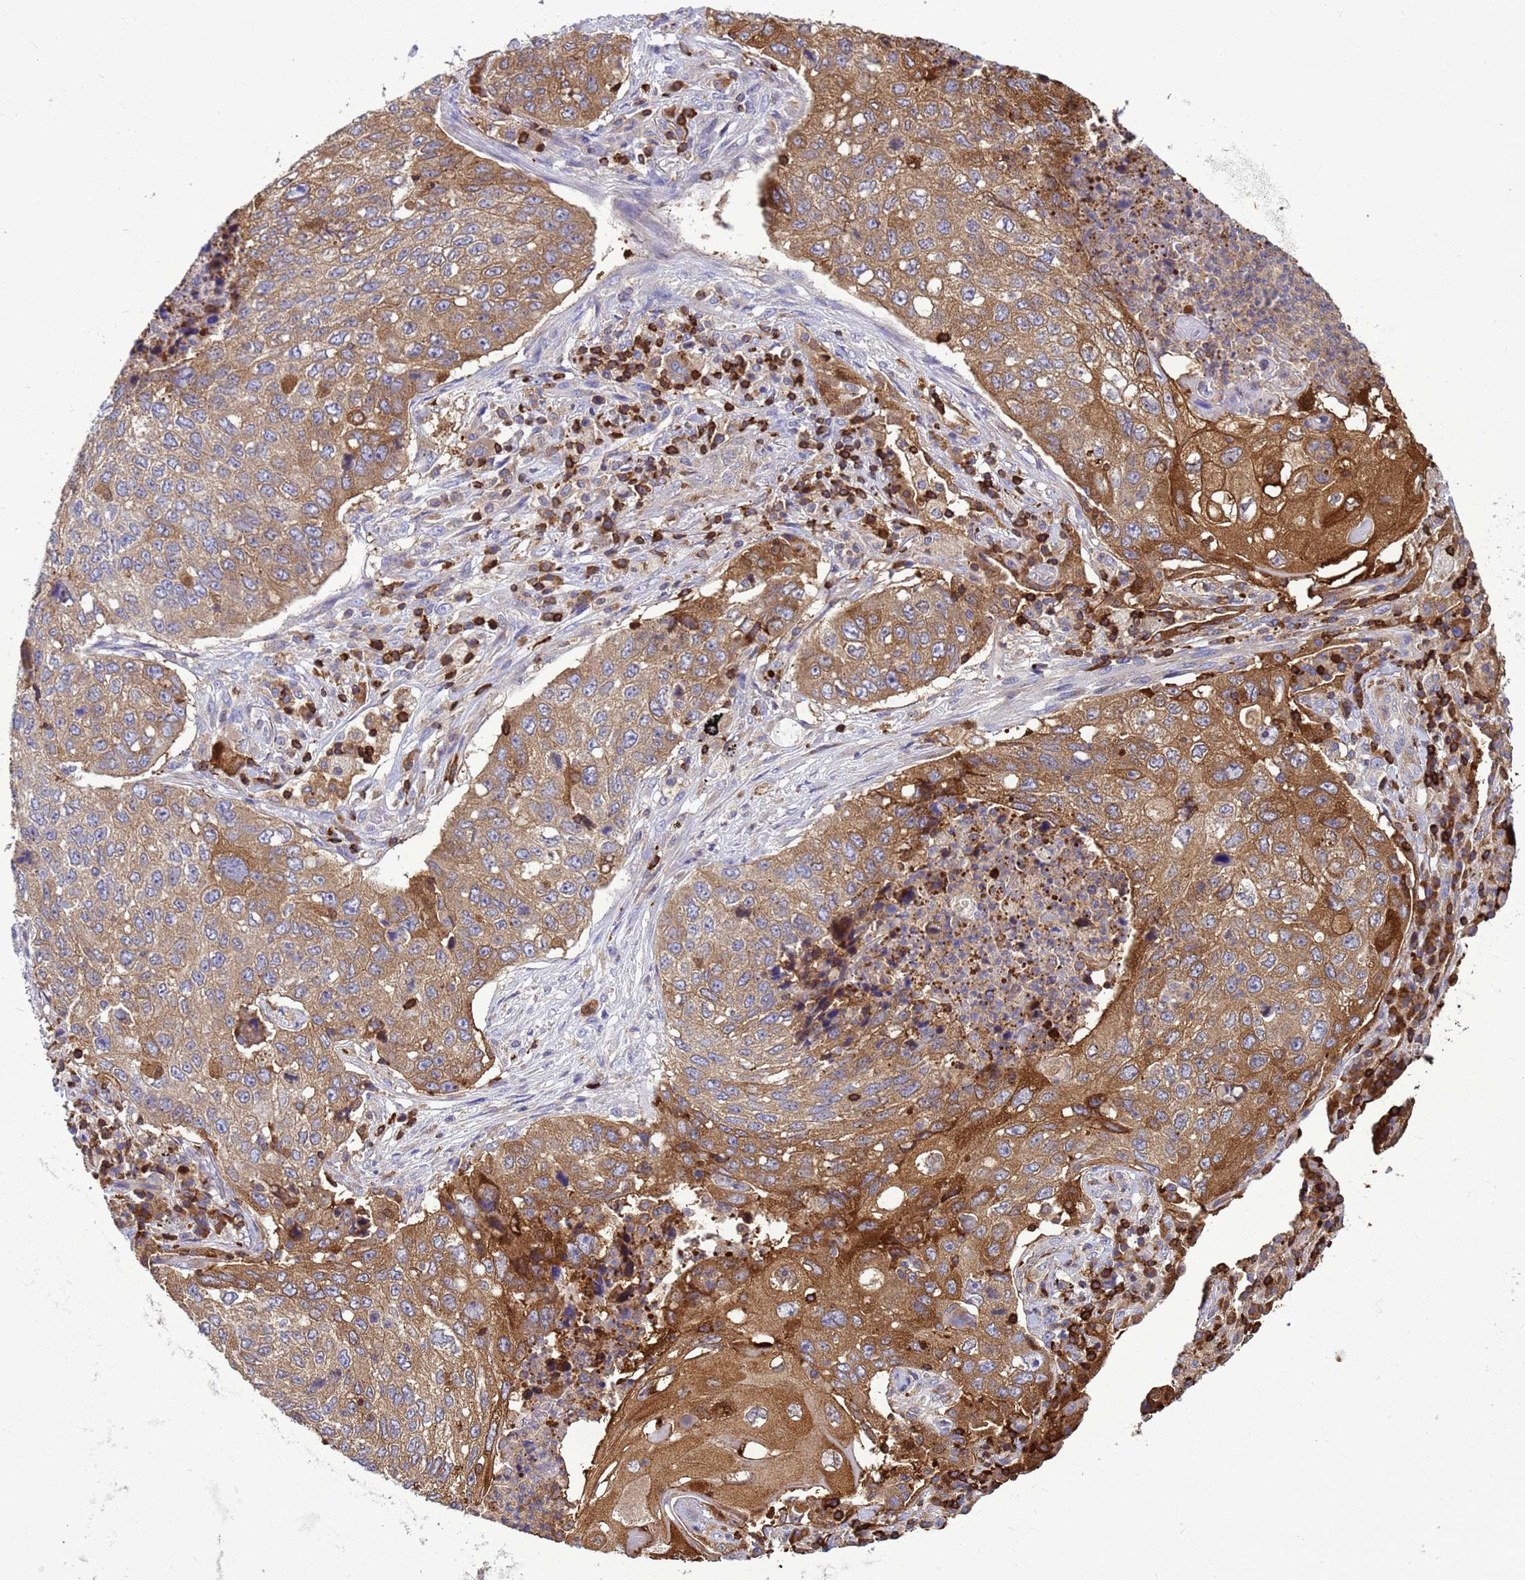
{"staining": {"intensity": "strong", "quantity": "25%-75%", "location": "cytoplasmic/membranous"}, "tissue": "lung cancer", "cell_type": "Tumor cells", "image_type": "cancer", "snomed": [{"axis": "morphology", "description": "Squamous cell carcinoma, NOS"}, {"axis": "topography", "description": "Lung"}], "caption": "Tumor cells demonstrate high levels of strong cytoplasmic/membranous expression in approximately 25%-75% of cells in human lung cancer. The staining is performed using DAB (3,3'-diaminobenzidine) brown chromogen to label protein expression. The nuclei are counter-stained blue using hematoxylin.", "gene": "EZR", "patient": {"sex": "female", "age": 63}}